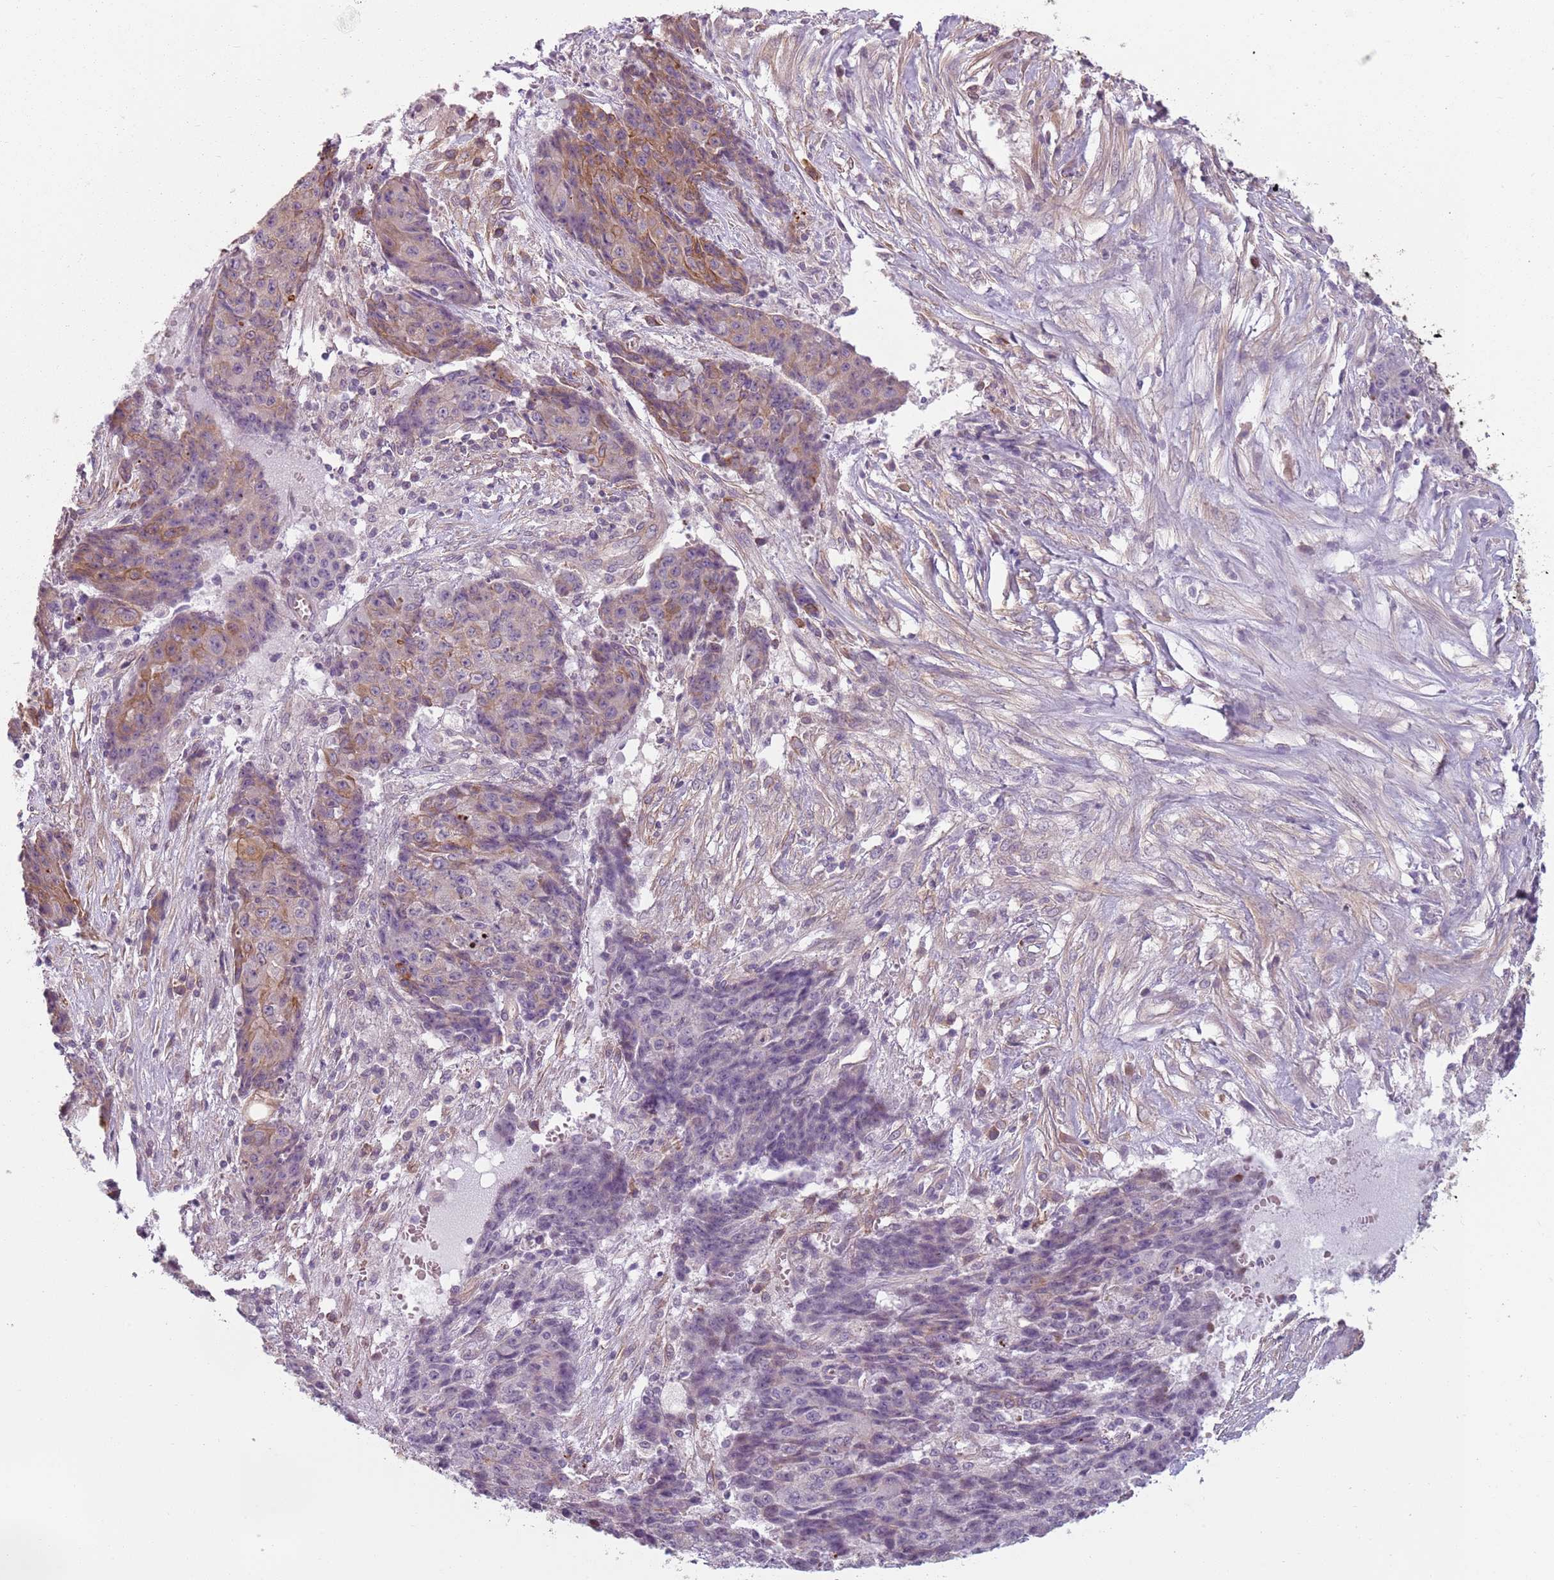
{"staining": {"intensity": "moderate", "quantity": "<25%", "location": "cytoplasmic/membranous"}, "tissue": "ovarian cancer", "cell_type": "Tumor cells", "image_type": "cancer", "snomed": [{"axis": "morphology", "description": "Carcinoma, endometroid"}, {"axis": "topography", "description": "Ovary"}], "caption": "Protein staining of ovarian cancer (endometroid carcinoma) tissue displays moderate cytoplasmic/membranous staining in approximately <25% of tumor cells. Nuclei are stained in blue.", "gene": "TLCD2", "patient": {"sex": "female", "age": 42}}